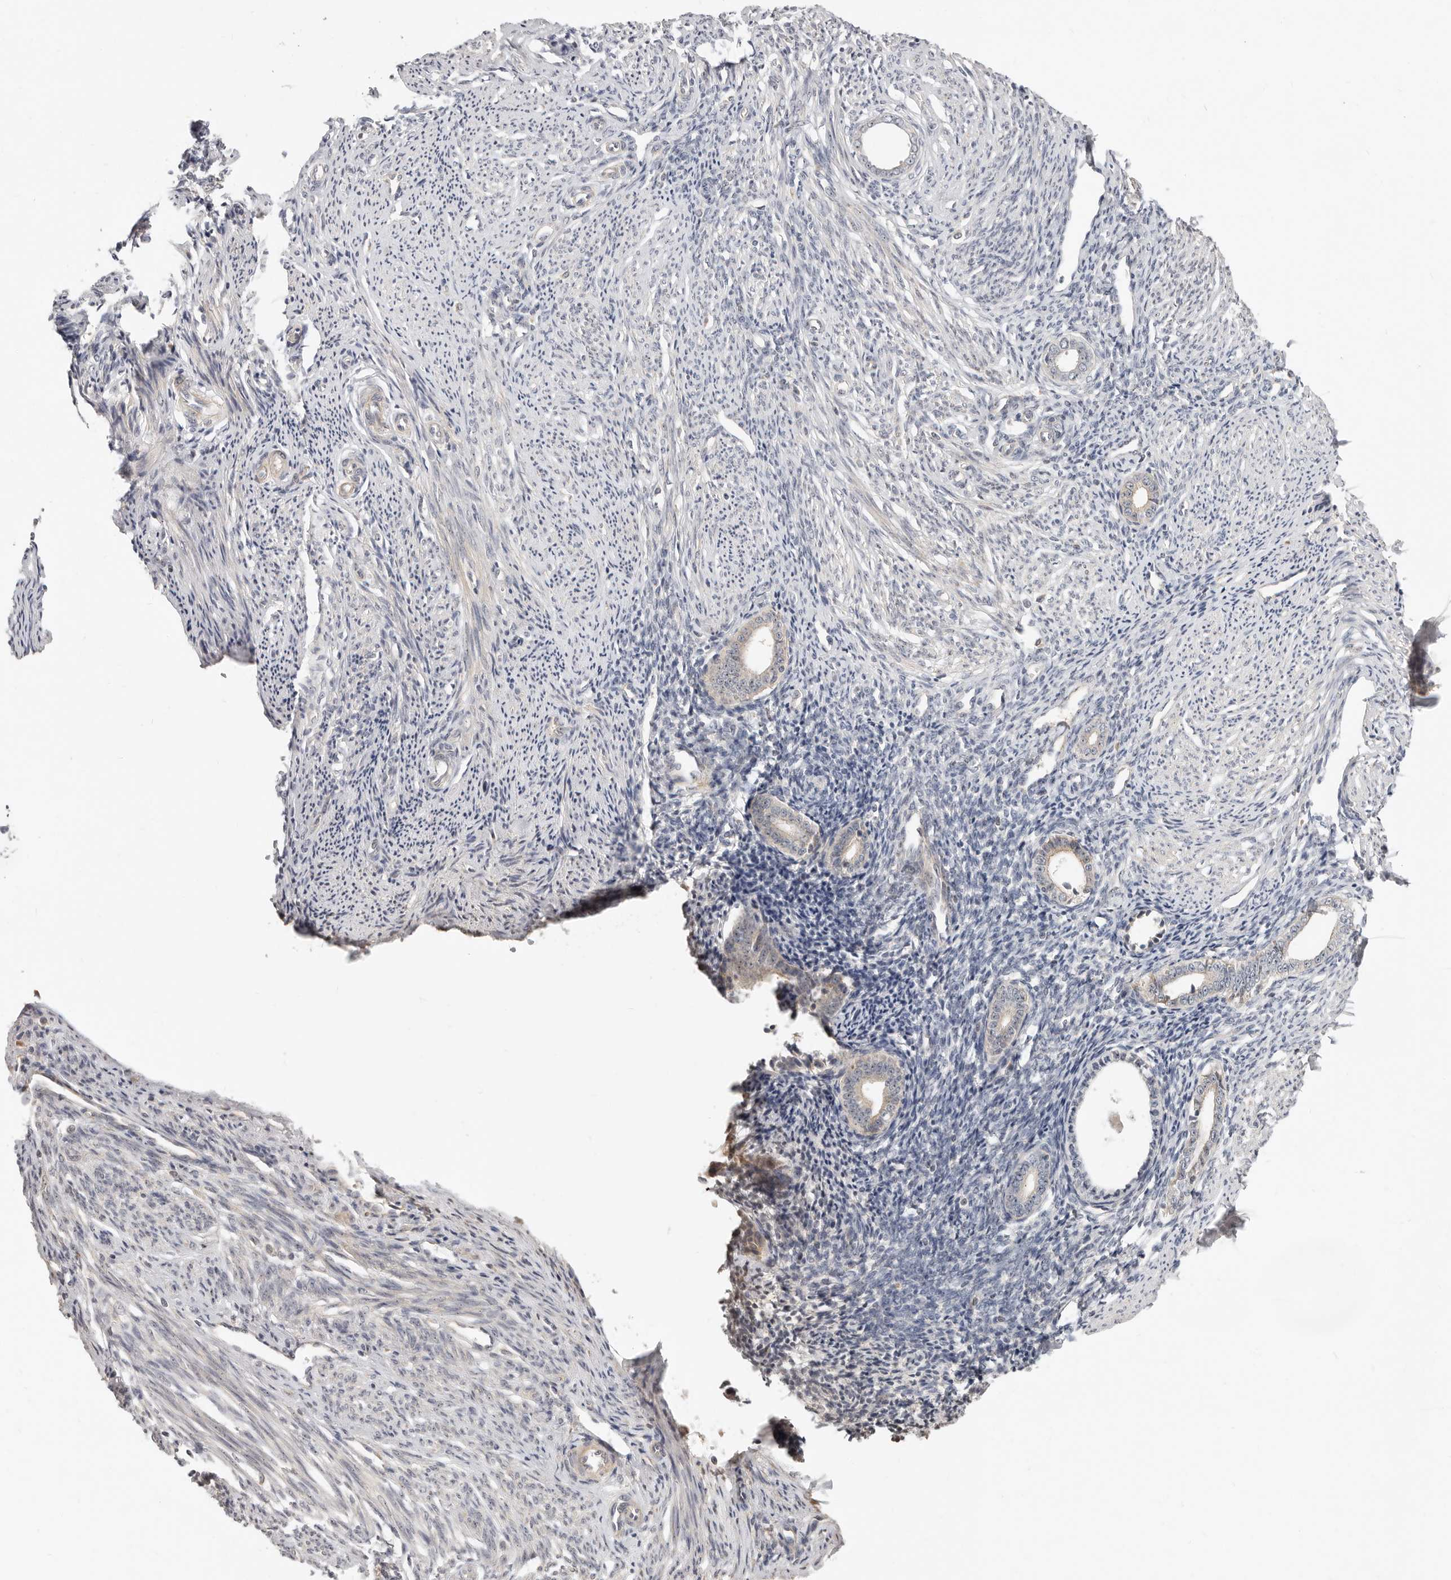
{"staining": {"intensity": "negative", "quantity": "none", "location": "none"}, "tissue": "endometrium", "cell_type": "Cells in endometrial stroma", "image_type": "normal", "snomed": [{"axis": "morphology", "description": "Normal tissue, NOS"}, {"axis": "topography", "description": "Endometrium"}], "caption": "Immunohistochemistry of normal endometrium shows no staining in cells in endometrial stroma.", "gene": "MICALL2", "patient": {"sex": "female", "age": 56}}